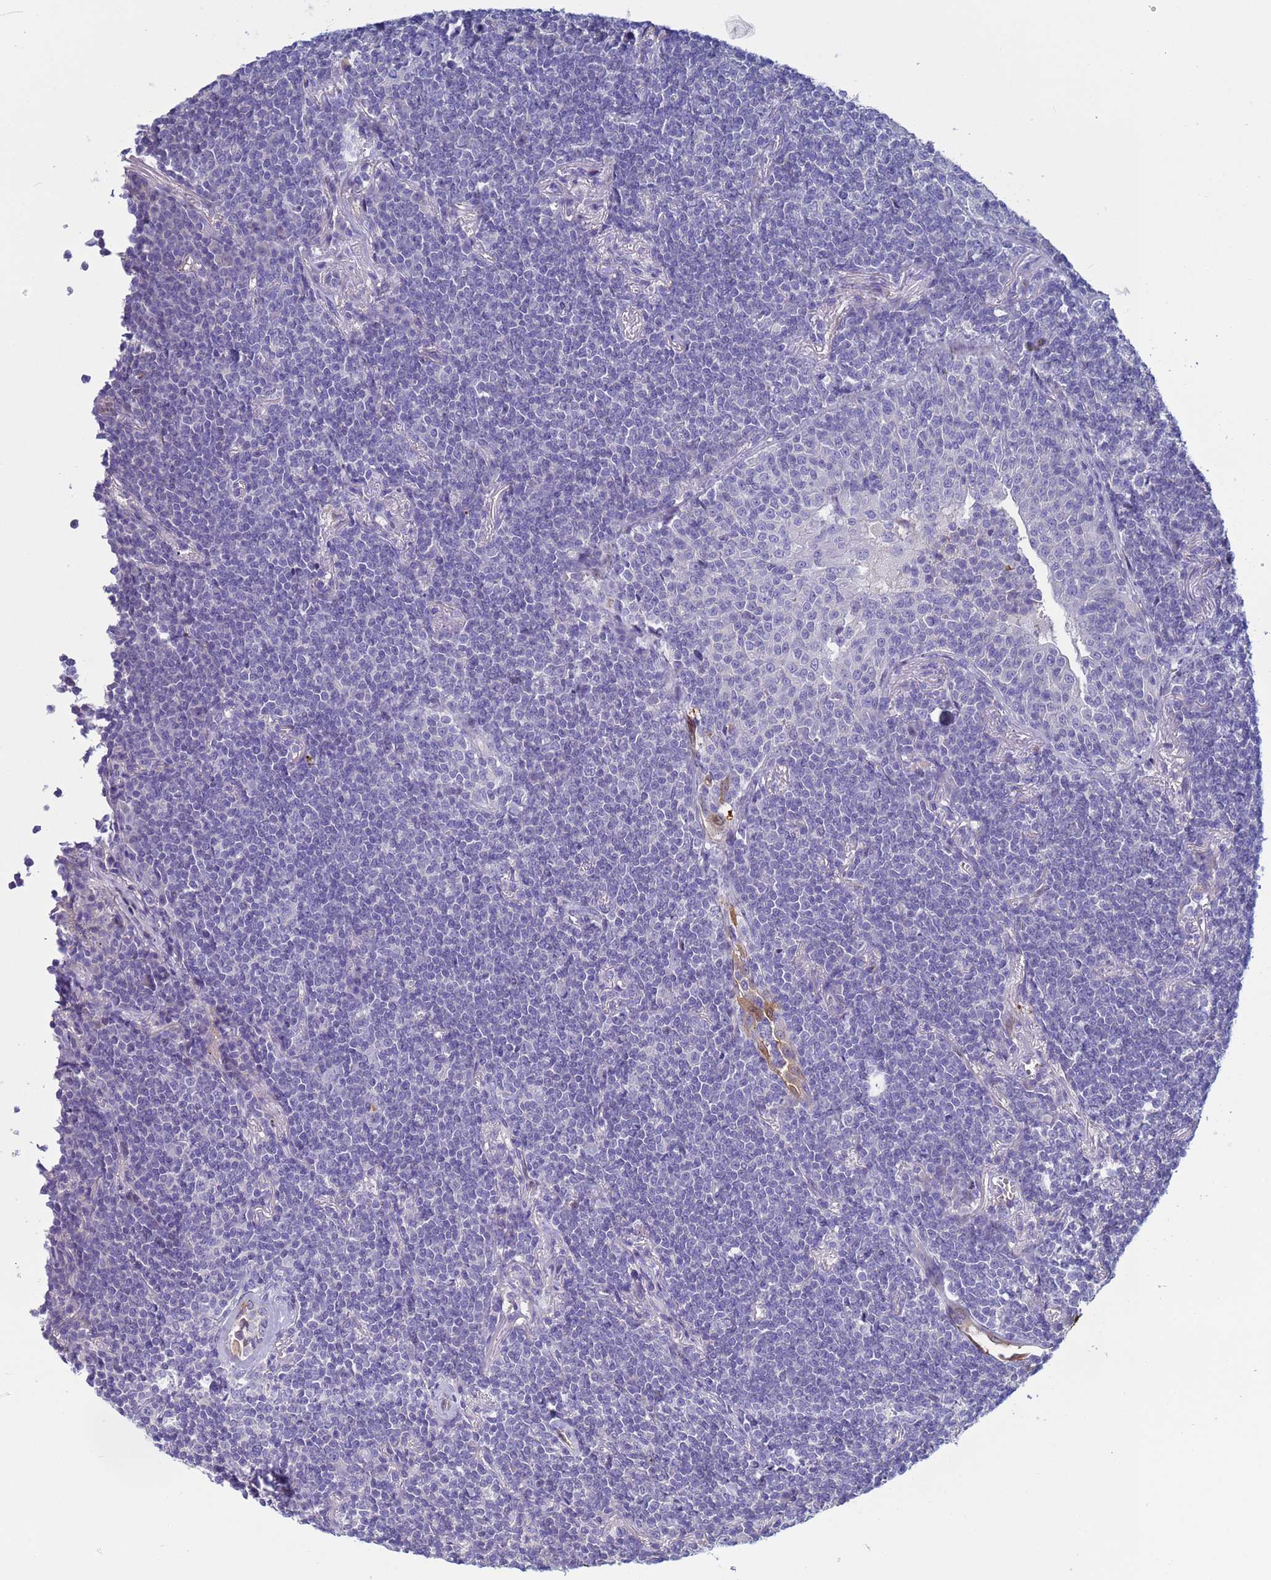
{"staining": {"intensity": "negative", "quantity": "none", "location": "none"}, "tissue": "lymphoma", "cell_type": "Tumor cells", "image_type": "cancer", "snomed": [{"axis": "morphology", "description": "Malignant lymphoma, non-Hodgkin's type, Low grade"}, {"axis": "topography", "description": "Lung"}], "caption": "High magnification brightfield microscopy of lymphoma stained with DAB (brown) and counterstained with hematoxylin (blue): tumor cells show no significant staining.", "gene": "PPP6R1", "patient": {"sex": "female", "age": 71}}